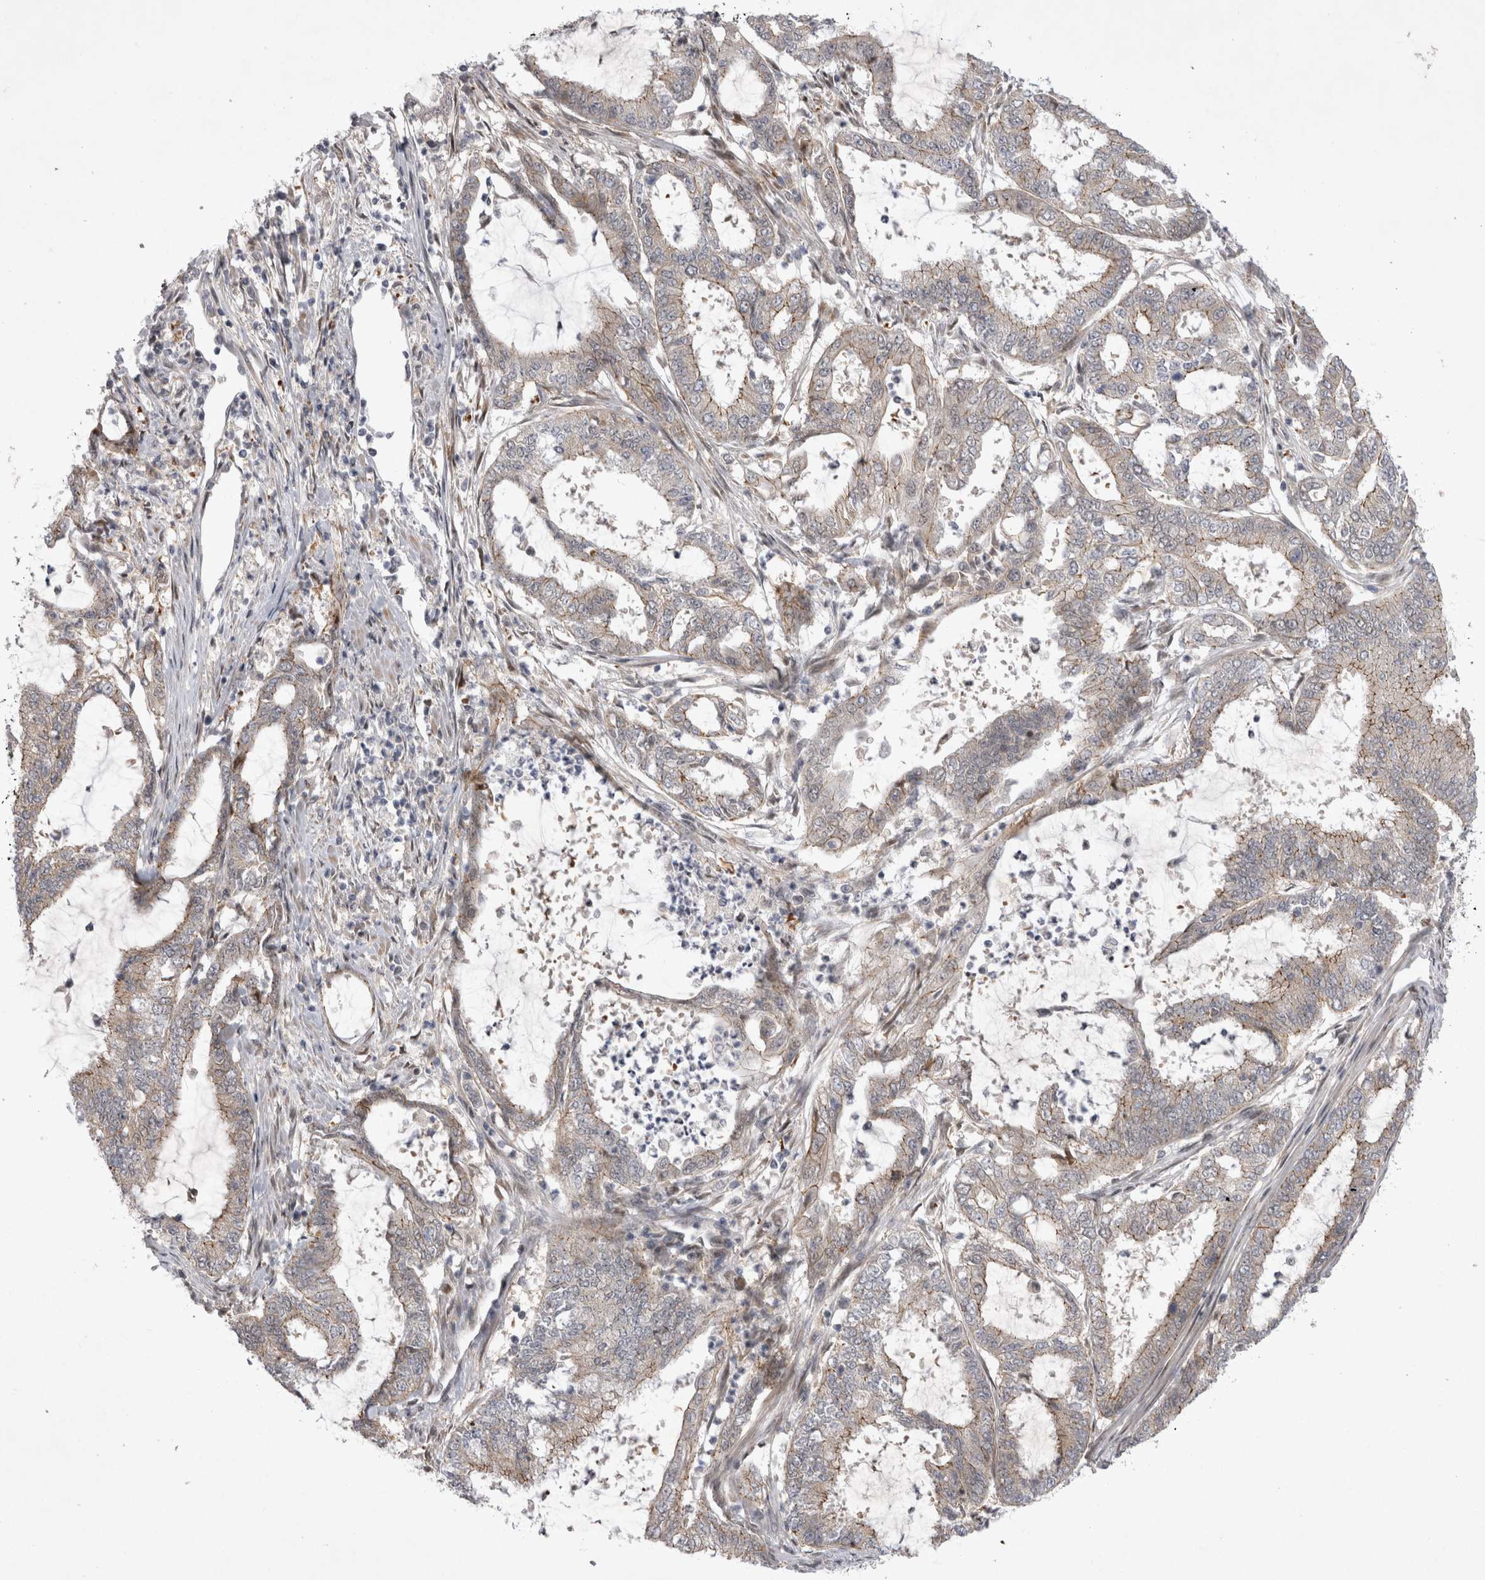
{"staining": {"intensity": "weak", "quantity": "25%-75%", "location": "cytoplasmic/membranous"}, "tissue": "endometrial cancer", "cell_type": "Tumor cells", "image_type": "cancer", "snomed": [{"axis": "morphology", "description": "Adenocarcinoma, NOS"}, {"axis": "topography", "description": "Endometrium"}], "caption": "Endometrial cancer (adenocarcinoma) stained with immunohistochemistry (IHC) displays weak cytoplasmic/membranous expression in approximately 25%-75% of tumor cells.", "gene": "NENF", "patient": {"sex": "female", "age": 51}}